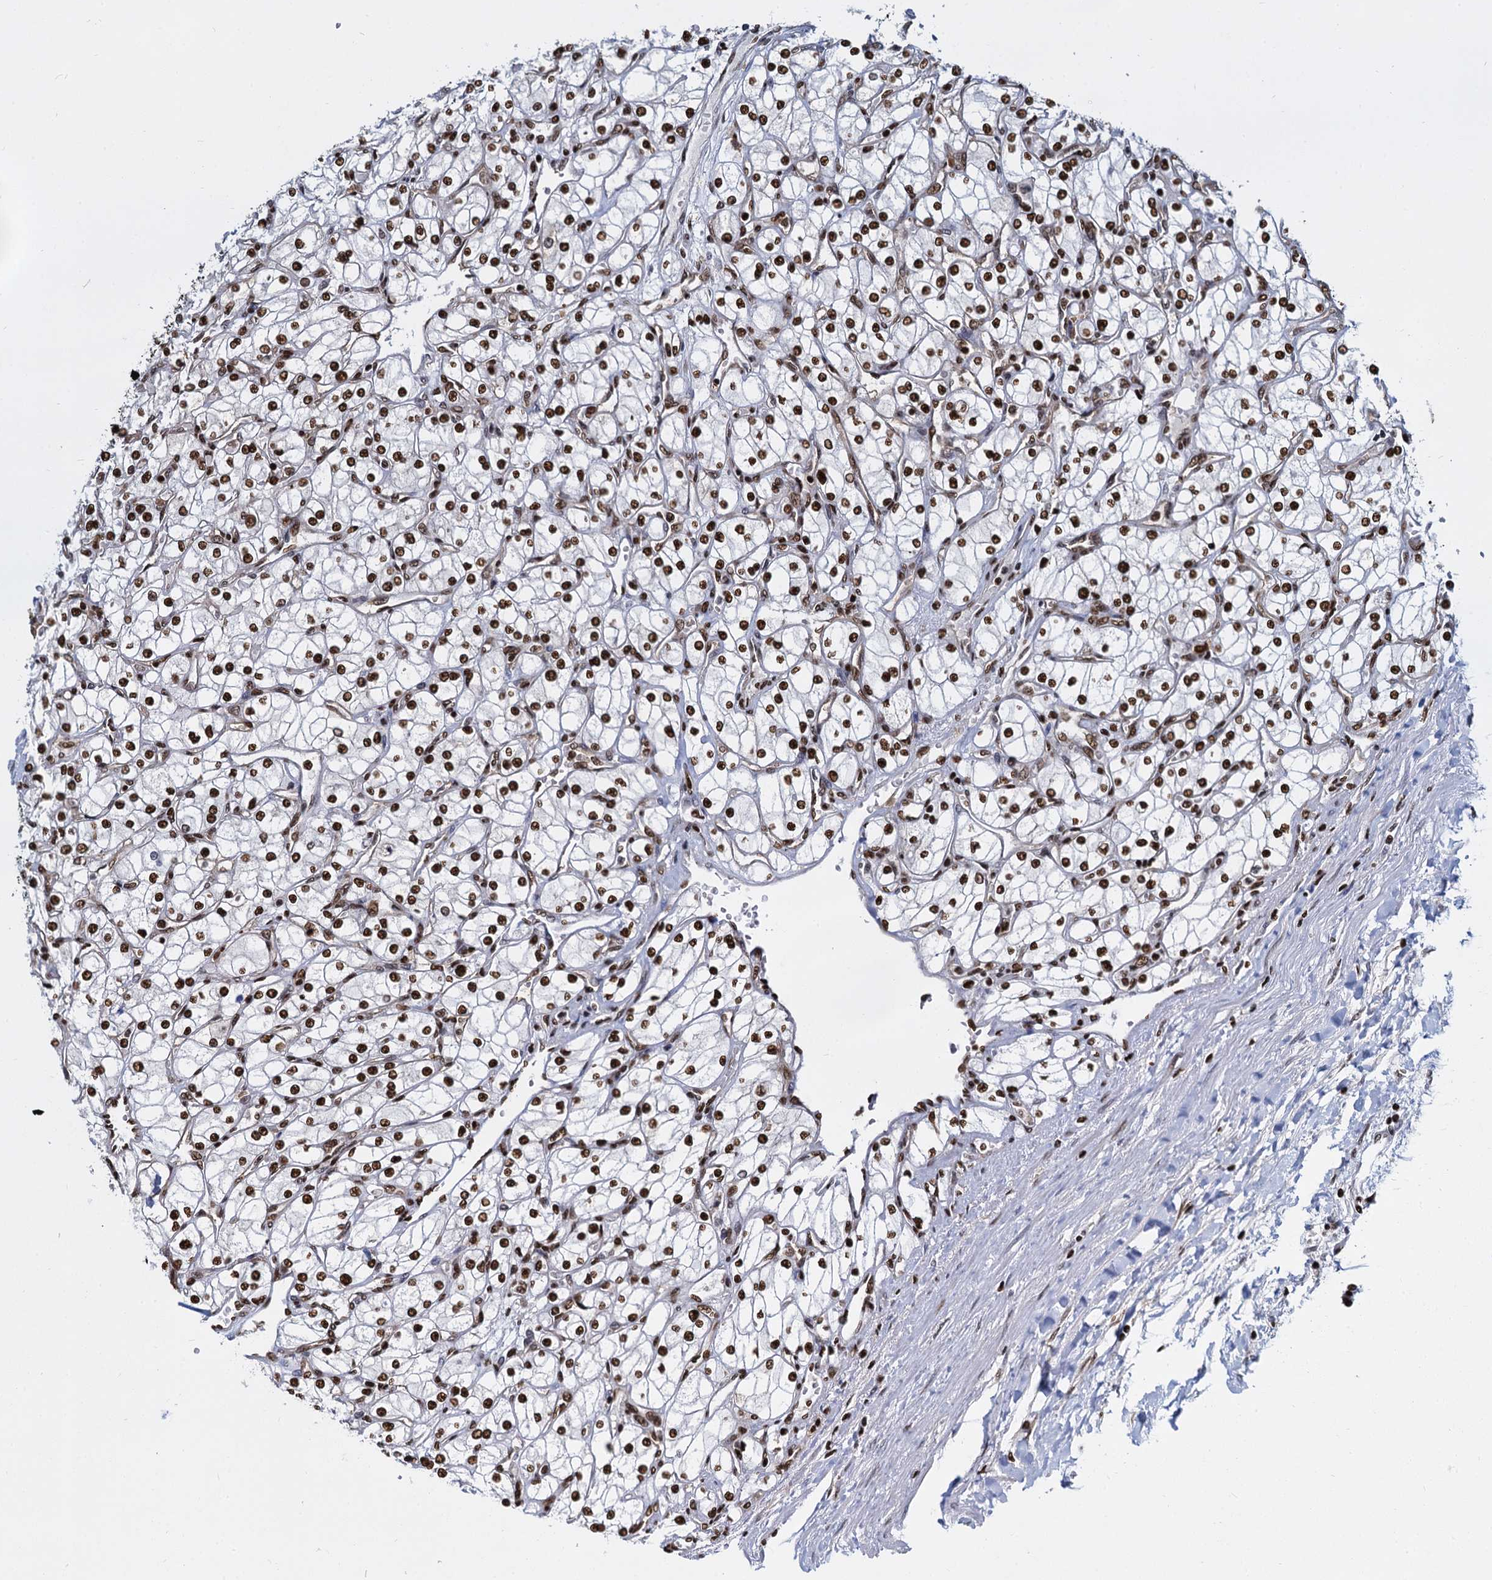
{"staining": {"intensity": "strong", "quantity": ">75%", "location": "nuclear"}, "tissue": "renal cancer", "cell_type": "Tumor cells", "image_type": "cancer", "snomed": [{"axis": "morphology", "description": "Adenocarcinoma, NOS"}, {"axis": "topography", "description": "Kidney"}], "caption": "There is high levels of strong nuclear positivity in tumor cells of renal cancer (adenocarcinoma), as demonstrated by immunohistochemical staining (brown color).", "gene": "DCPS", "patient": {"sex": "male", "age": 80}}